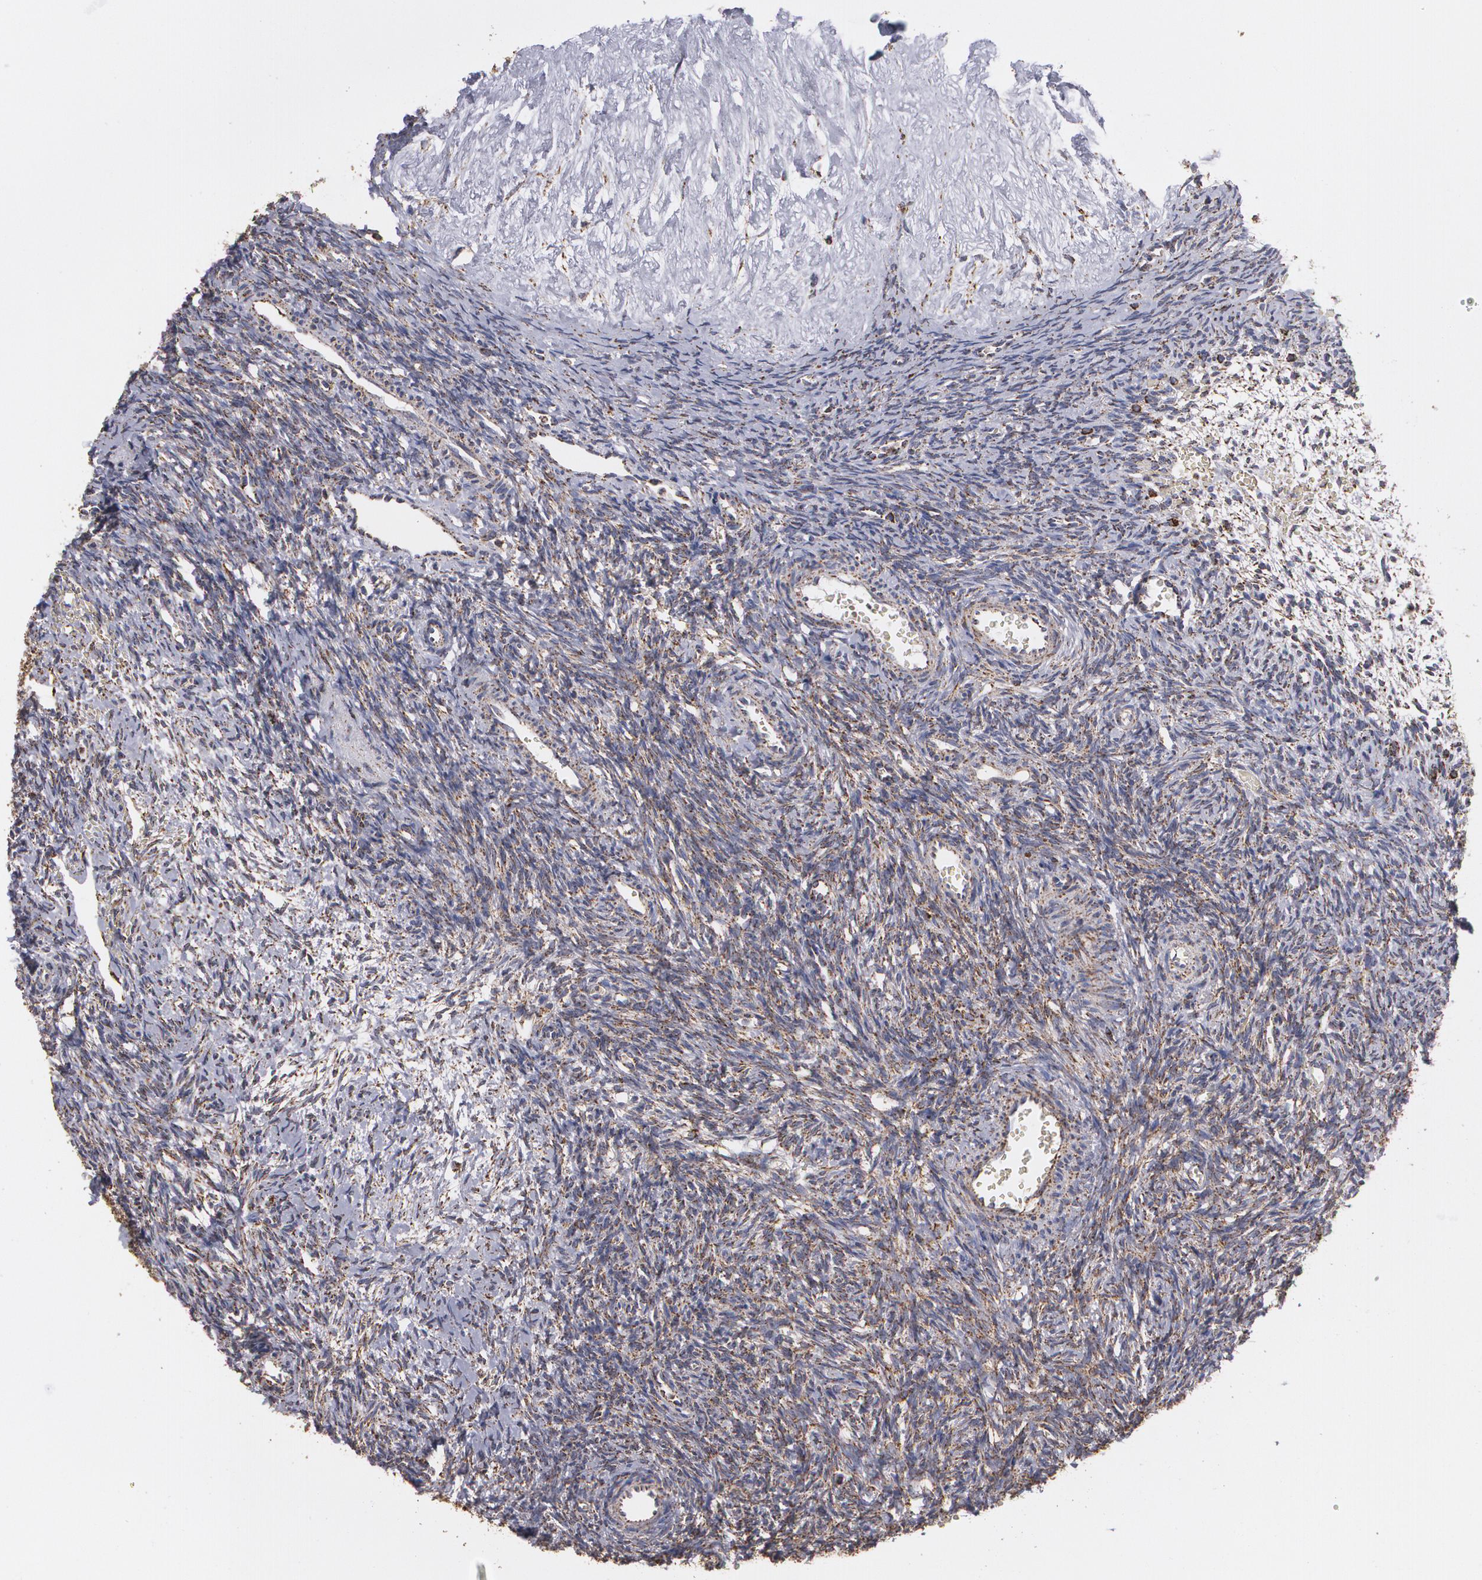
{"staining": {"intensity": "strong", "quantity": ">75%", "location": "cytoplasmic/membranous"}, "tissue": "ovary", "cell_type": "Follicle cells", "image_type": "normal", "snomed": [{"axis": "morphology", "description": "Normal tissue, NOS"}, {"axis": "topography", "description": "Ovary"}], "caption": "Protein positivity by IHC demonstrates strong cytoplasmic/membranous positivity in about >75% of follicle cells in normal ovary.", "gene": "HSPD1", "patient": {"sex": "female", "age": 39}}